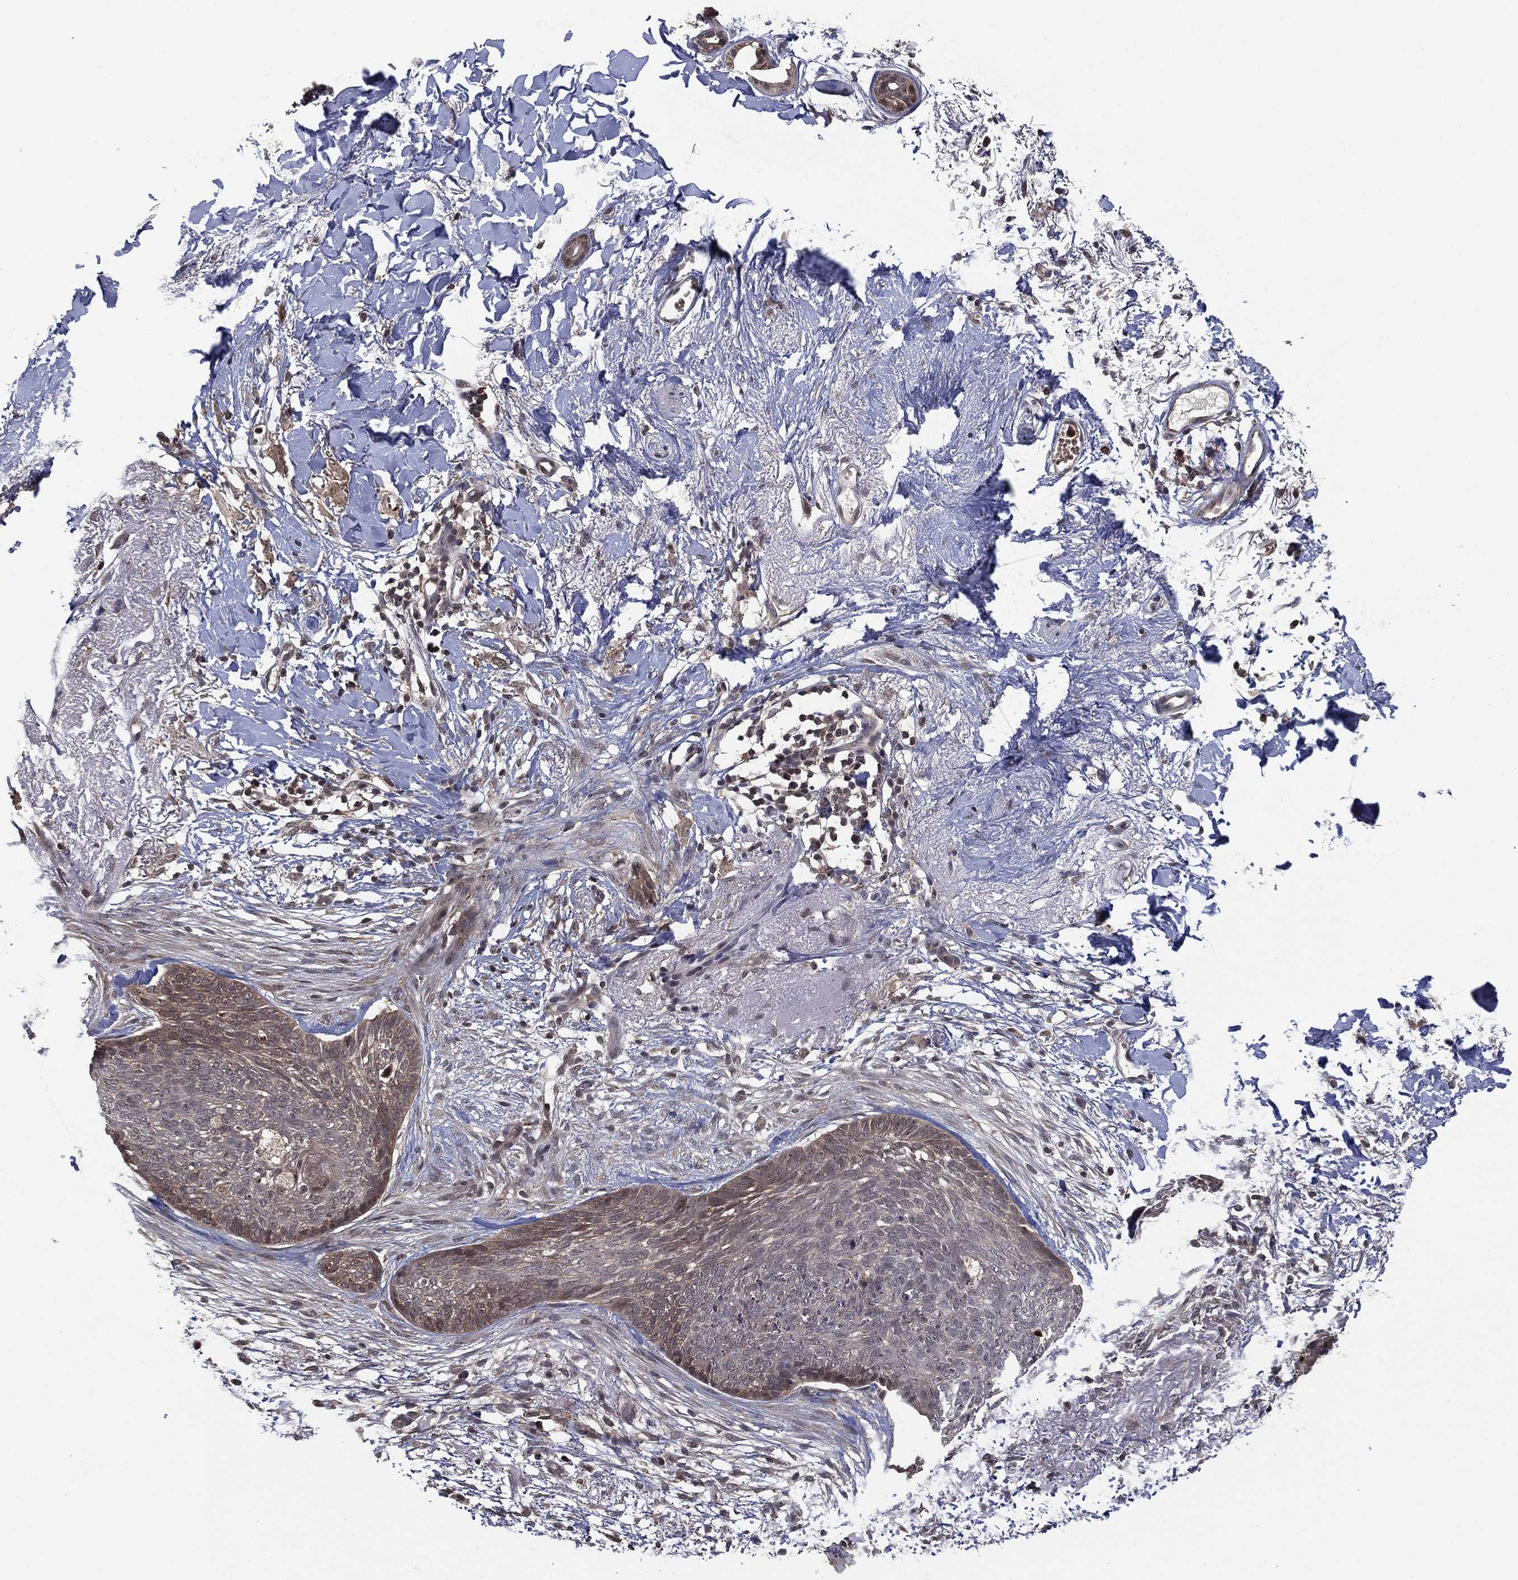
{"staining": {"intensity": "weak", "quantity": "<25%", "location": "cytoplasmic/membranous"}, "tissue": "skin cancer", "cell_type": "Tumor cells", "image_type": "cancer", "snomed": [{"axis": "morphology", "description": "Normal tissue, NOS"}, {"axis": "morphology", "description": "Basal cell carcinoma"}, {"axis": "topography", "description": "Skin"}], "caption": "This is a image of immunohistochemistry (IHC) staining of basal cell carcinoma (skin), which shows no expression in tumor cells. (IHC, brightfield microscopy, high magnification).", "gene": "ATG4B", "patient": {"sex": "male", "age": 84}}